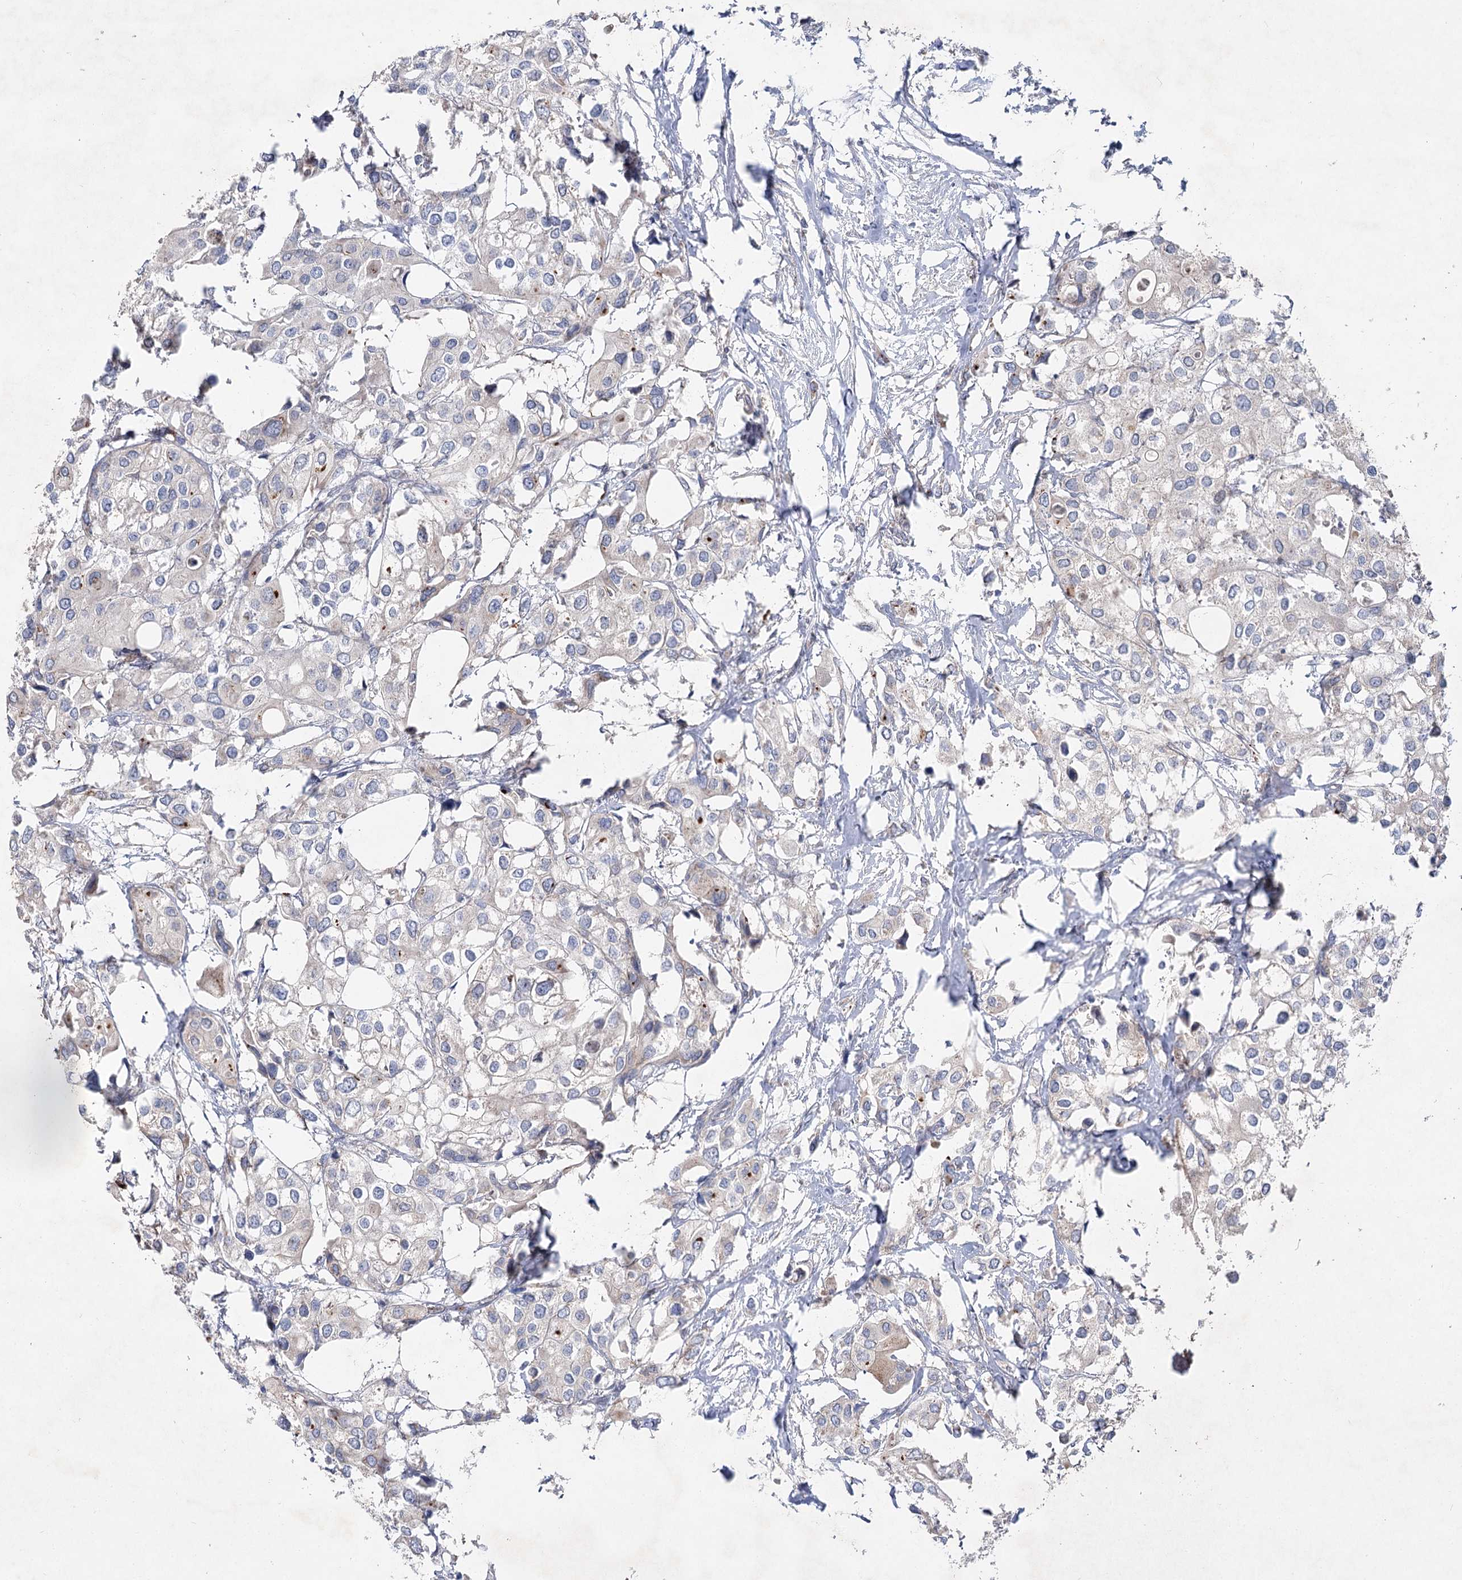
{"staining": {"intensity": "weak", "quantity": "<25%", "location": "cytoplasmic/membranous"}, "tissue": "urothelial cancer", "cell_type": "Tumor cells", "image_type": "cancer", "snomed": [{"axis": "morphology", "description": "Urothelial carcinoma, High grade"}, {"axis": "topography", "description": "Urinary bladder"}], "caption": "DAB (3,3'-diaminobenzidine) immunohistochemical staining of urothelial cancer demonstrates no significant expression in tumor cells.", "gene": "SH3BP5L", "patient": {"sex": "male", "age": 64}}